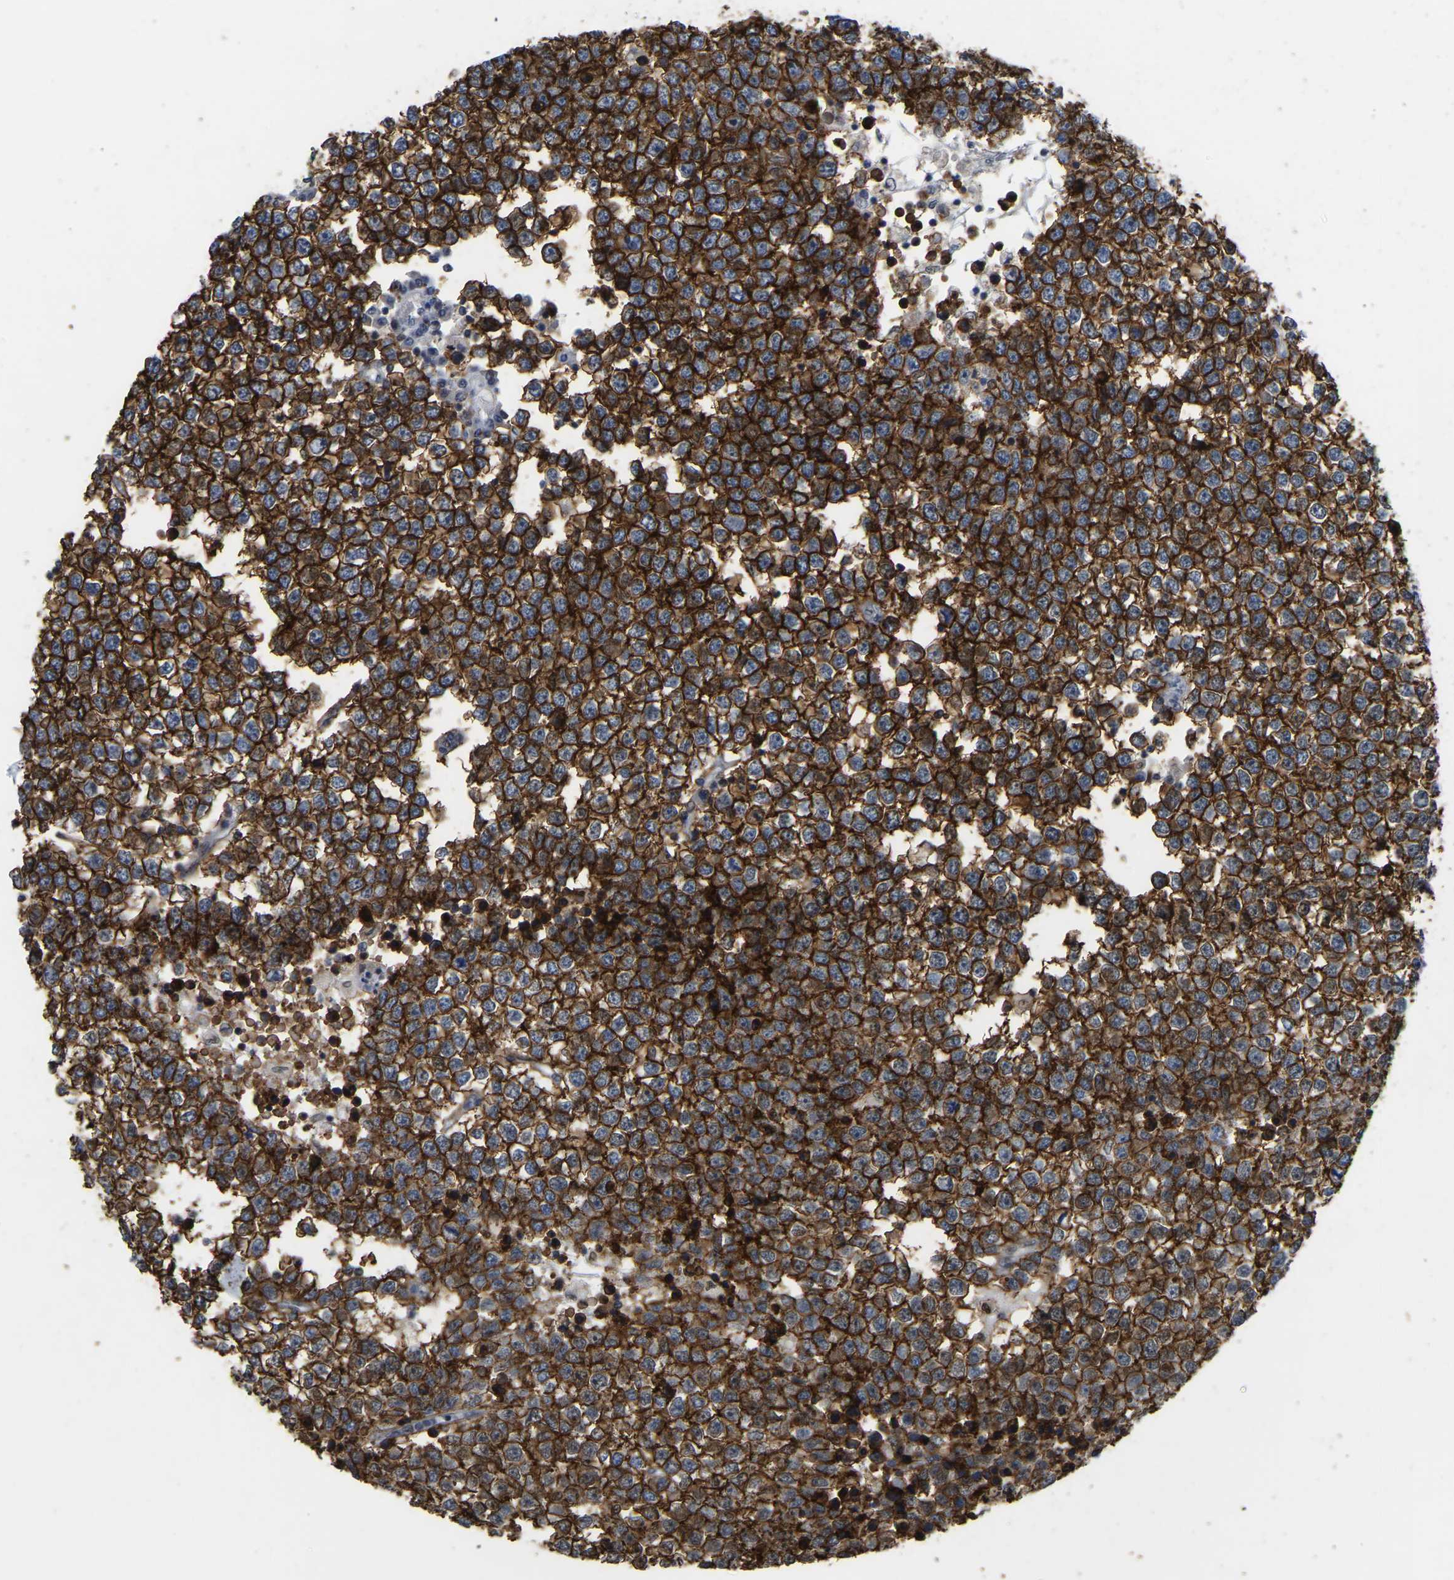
{"staining": {"intensity": "strong", "quantity": ">75%", "location": "cytoplasmic/membranous"}, "tissue": "testis cancer", "cell_type": "Tumor cells", "image_type": "cancer", "snomed": [{"axis": "morphology", "description": "Seminoma, NOS"}, {"axis": "topography", "description": "Testis"}], "caption": "Protein staining of testis seminoma tissue shows strong cytoplasmic/membranous staining in about >75% of tumor cells.", "gene": "KLRG2", "patient": {"sex": "male", "age": 65}}